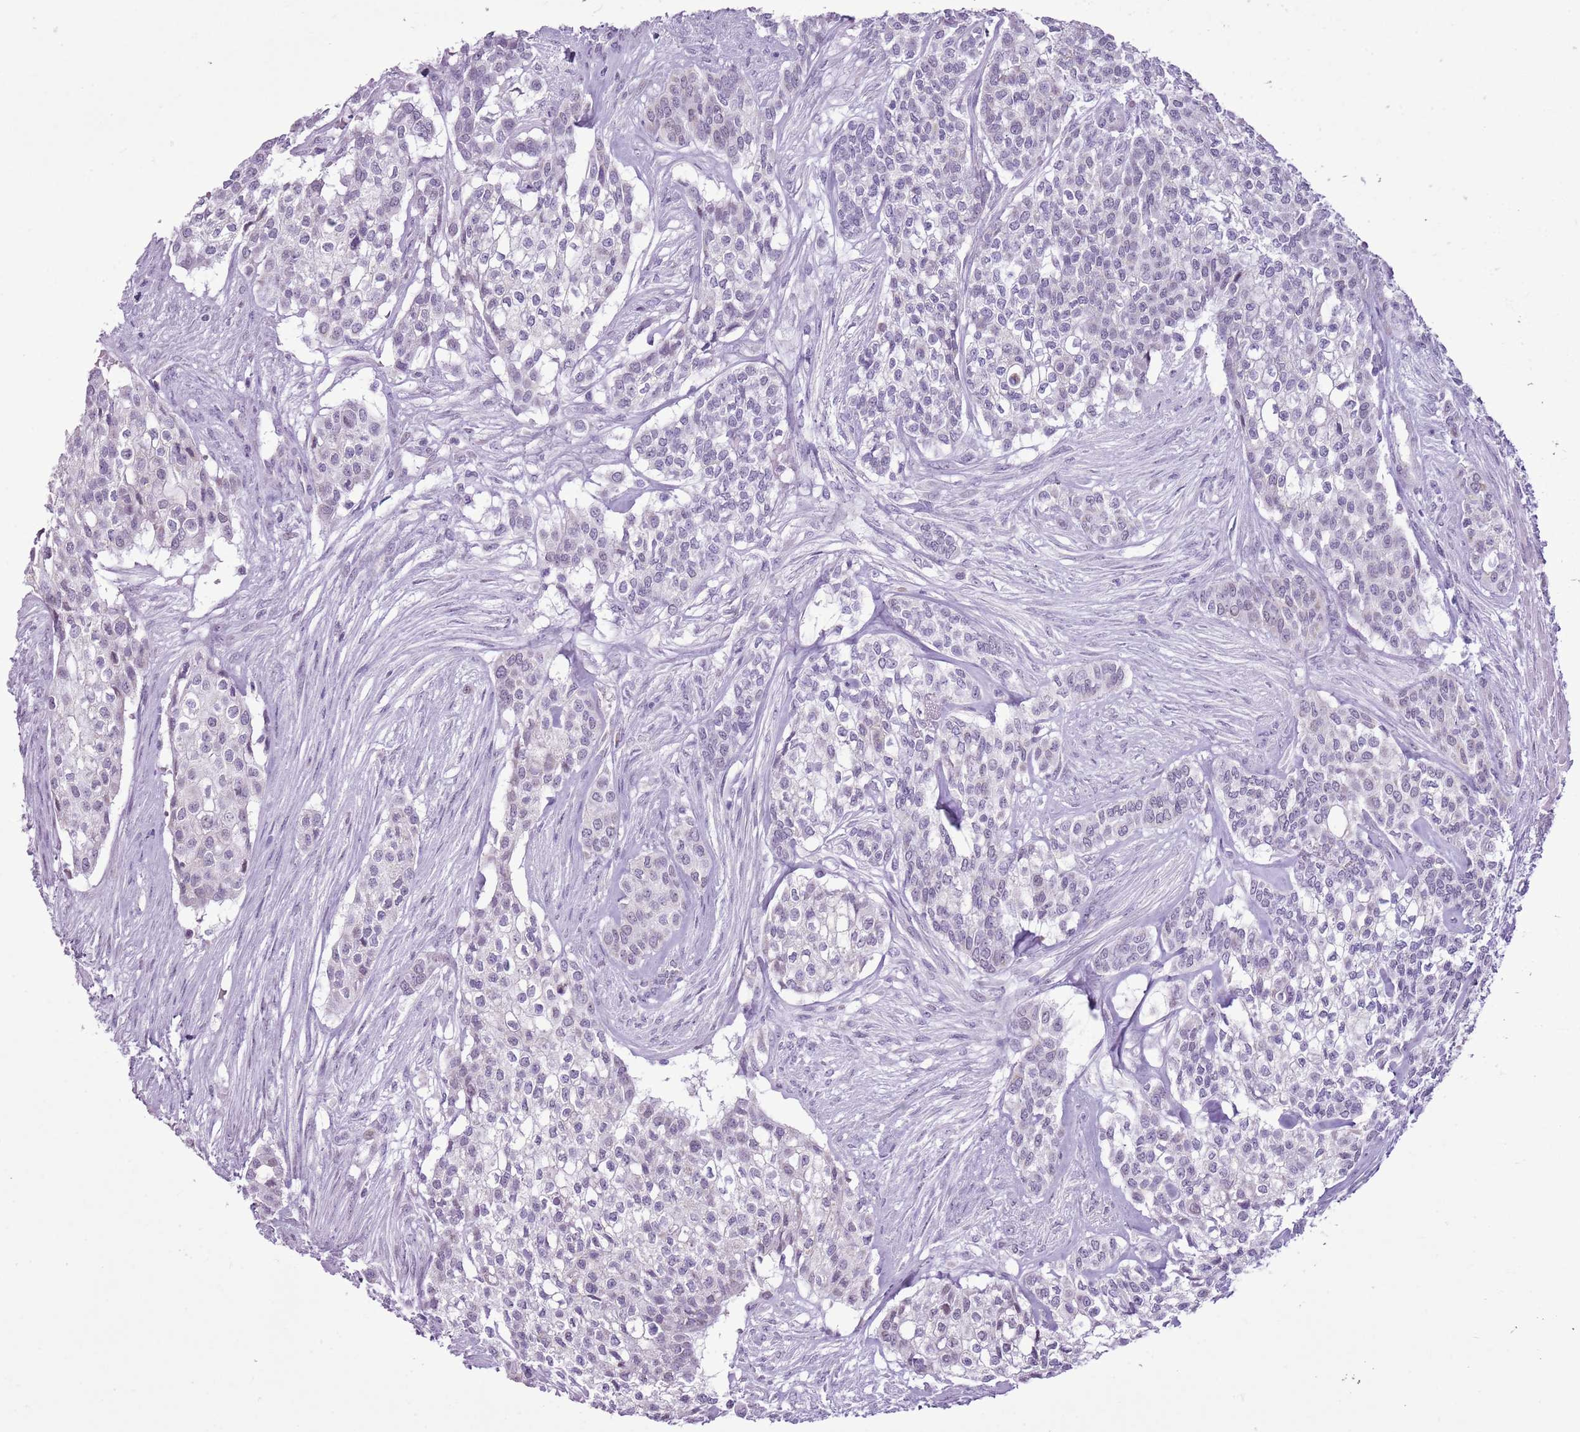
{"staining": {"intensity": "negative", "quantity": "none", "location": "none"}, "tissue": "head and neck cancer", "cell_type": "Tumor cells", "image_type": "cancer", "snomed": [{"axis": "morphology", "description": "Adenocarcinoma, NOS"}, {"axis": "topography", "description": "Head-Neck"}], "caption": "Immunohistochemistry (IHC) of head and neck cancer reveals no staining in tumor cells.", "gene": "RPL3L", "patient": {"sex": "male", "age": 81}}